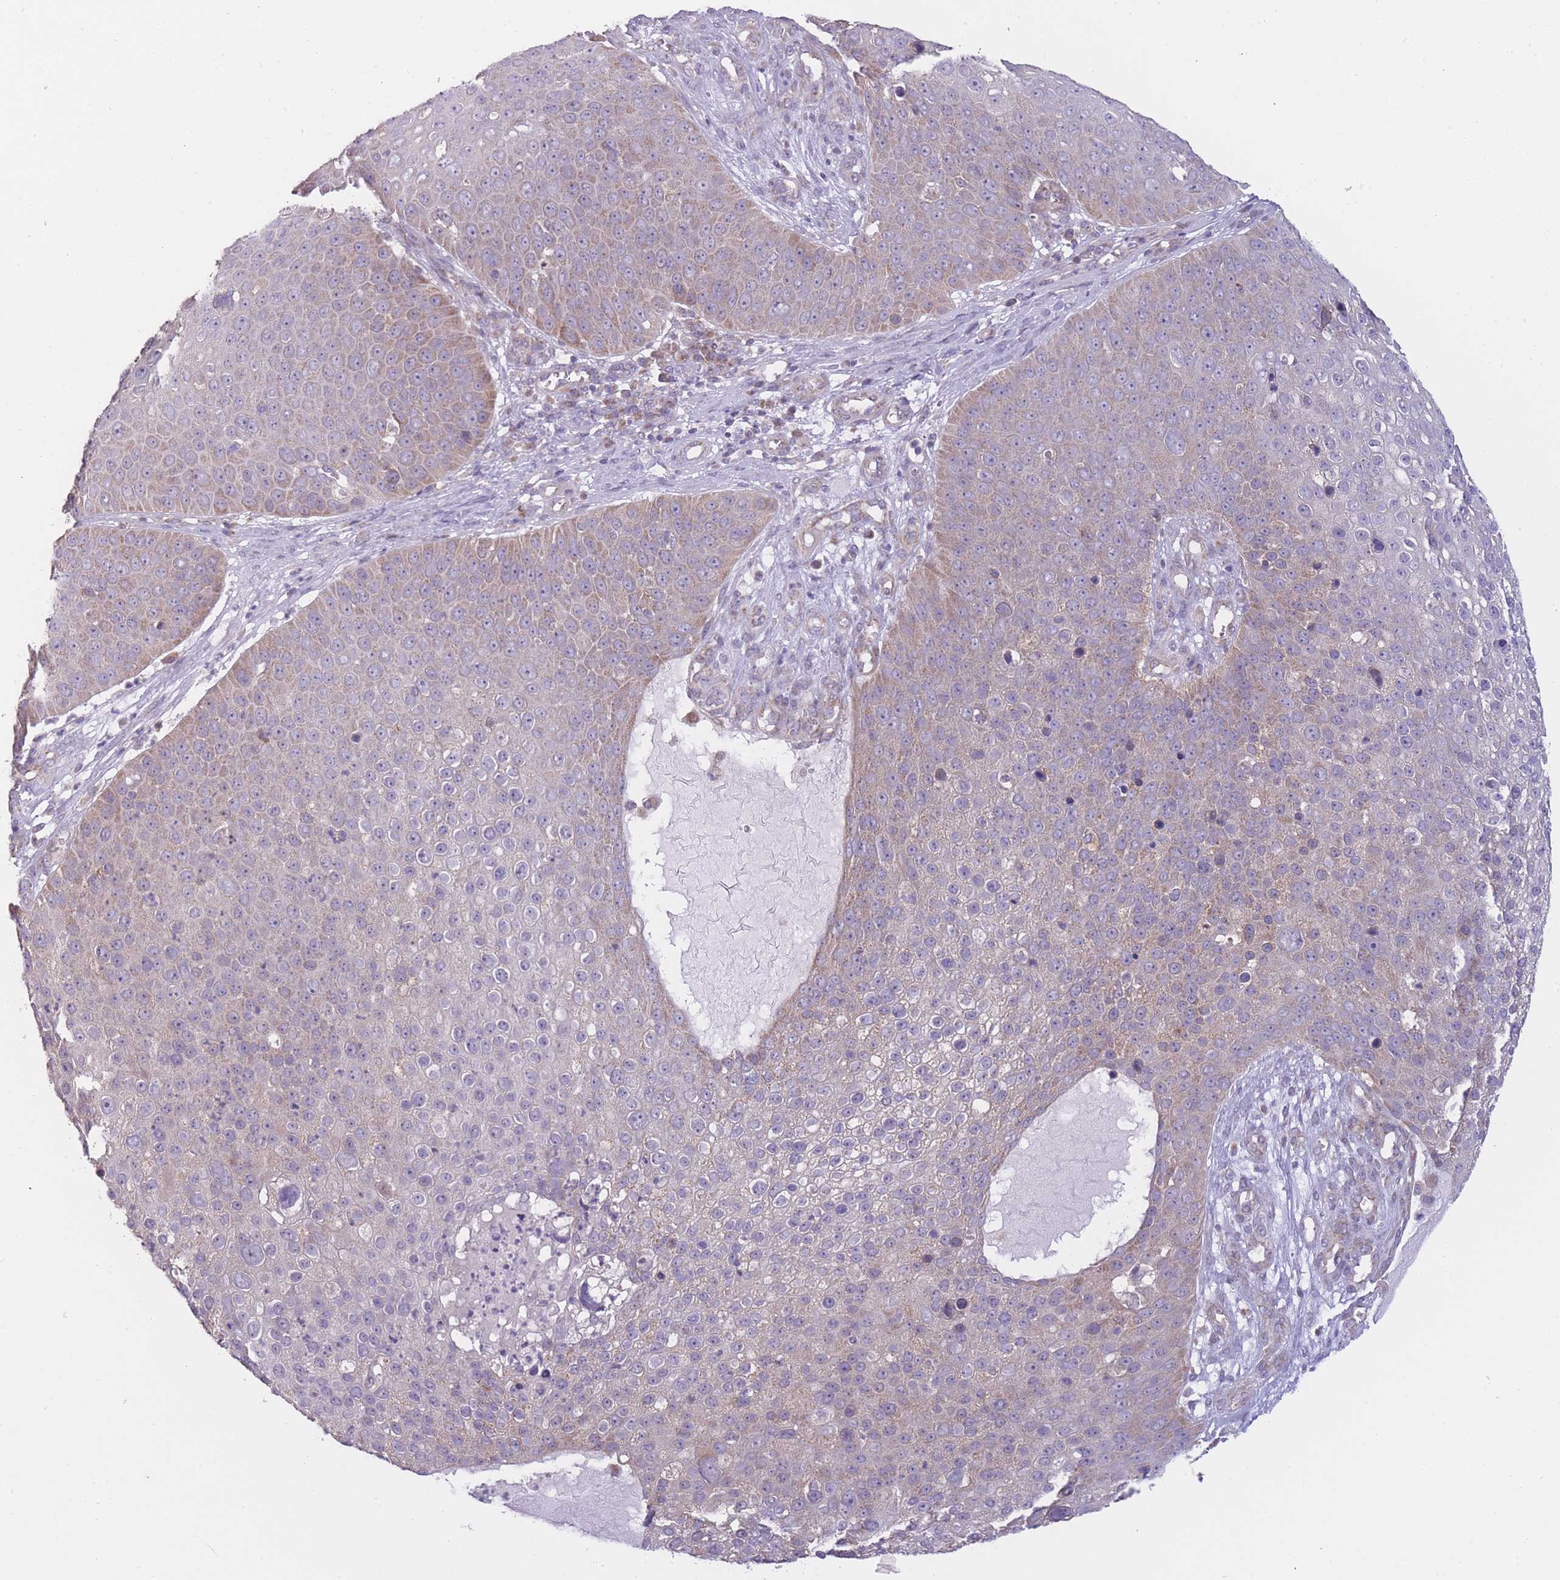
{"staining": {"intensity": "weak", "quantity": "25%-75%", "location": "cytoplasmic/membranous"}, "tissue": "skin cancer", "cell_type": "Tumor cells", "image_type": "cancer", "snomed": [{"axis": "morphology", "description": "Squamous cell carcinoma, NOS"}, {"axis": "topography", "description": "Skin"}], "caption": "Brown immunohistochemical staining in squamous cell carcinoma (skin) demonstrates weak cytoplasmic/membranous expression in about 25%-75% of tumor cells. (Brightfield microscopy of DAB IHC at high magnification).", "gene": "MRPS18C", "patient": {"sex": "male", "age": 71}}